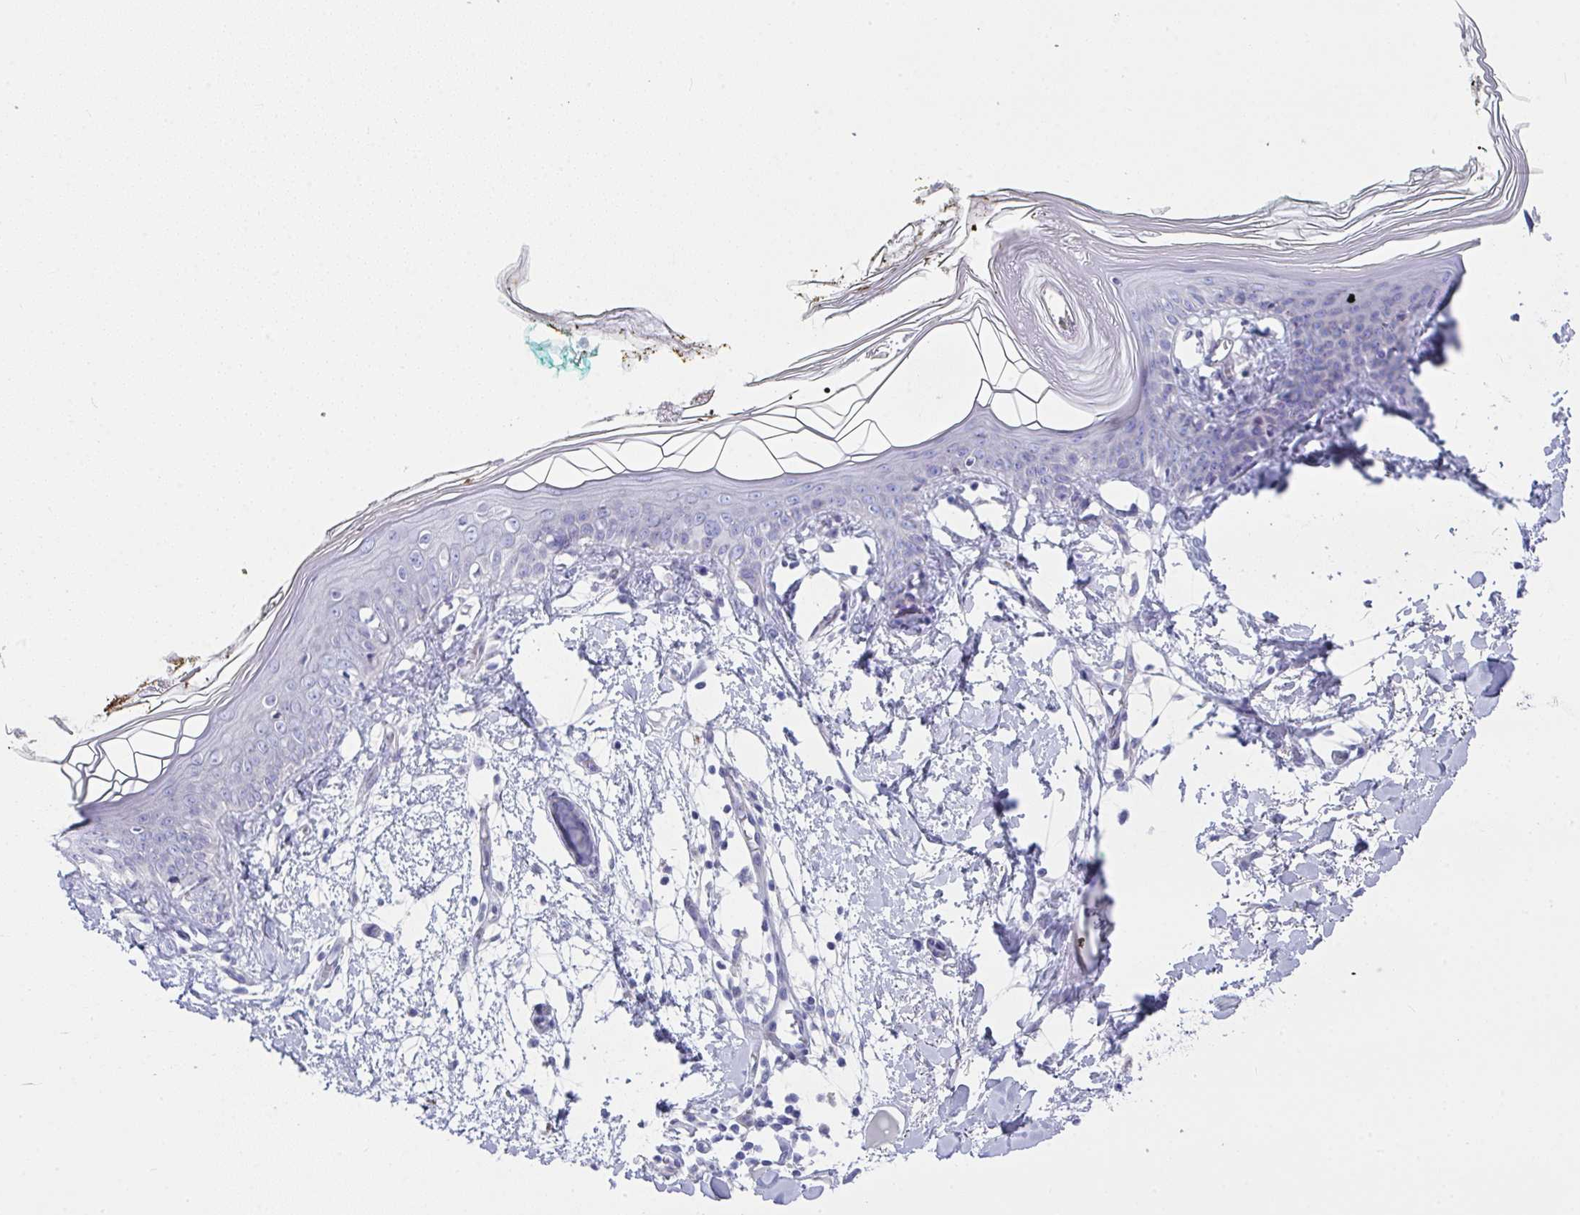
{"staining": {"intensity": "negative", "quantity": "none", "location": "none"}, "tissue": "skin", "cell_type": "Fibroblasts", "image_type": "normal", "snomed": [{"axis": "morphology", "description": "Normal tissue, NOS"}, {"axis": "topography", "description": "Skin"}], "caption": "Immunohistochemistry (IHC) photomicrograph of normal skin stained for a protein (brown), which displays no expression in fibroblasts. (IHC, brightfield microscopy, high magnification).", "gene": "FBXO47", "patient": {"sex": "female", "age": 34}}